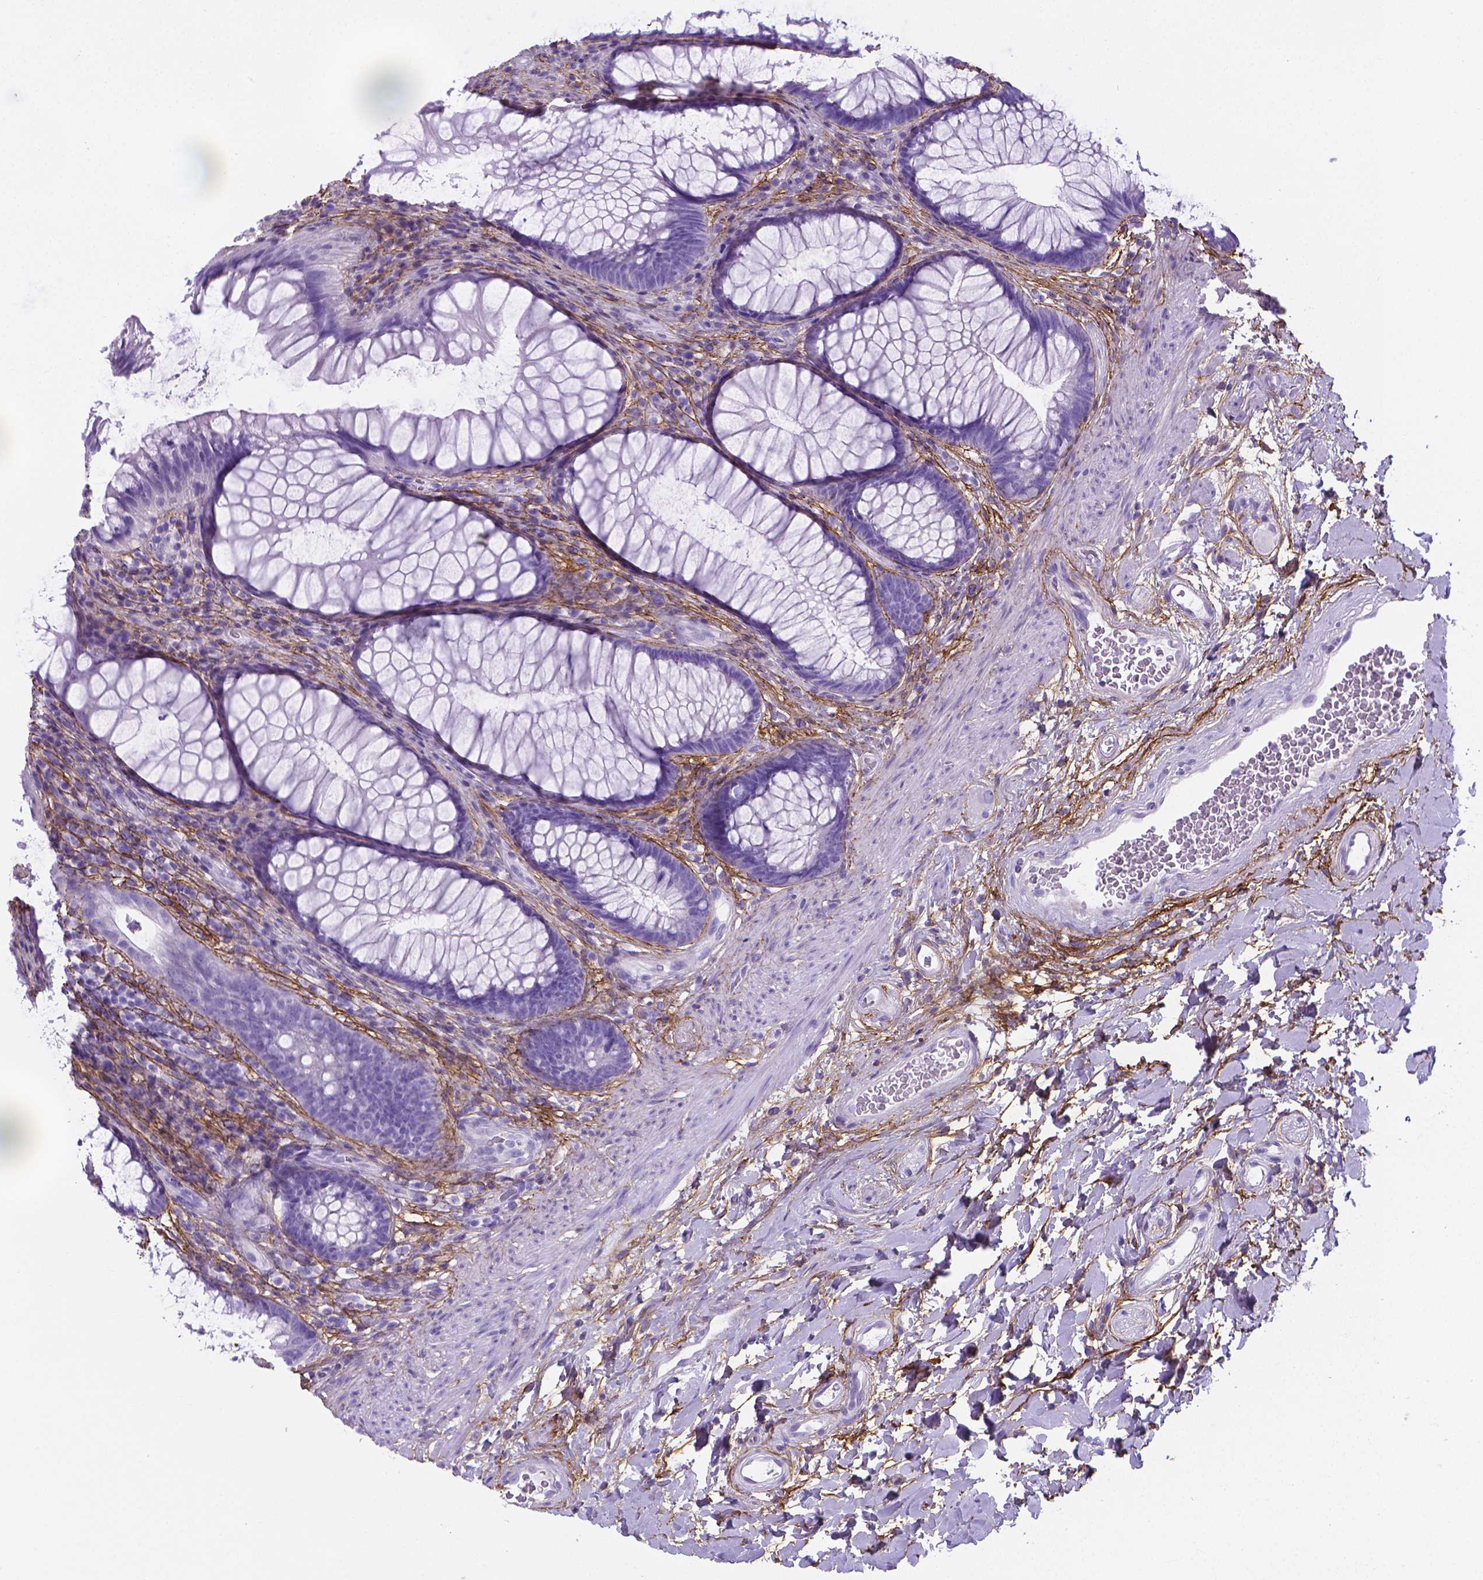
{"staining": {"intensity": "negative", "quantity": "none", "location": "none"}, "tissue": "rectum", "cell_type": "Glandular cells", "image_type": "normal", "snomed": [{"axis": "morphology", "description": "Normal tissue, NOS"}, {"axis": "topography", "description": "Smooth muscle"}, {"axis": "topography", "description": "Rectum"}], "caption": "There is no significant positivity in glandular cells of rectum. (Stains: DAB (3,3'-diaminobenzidine) IHC with hematoxylin counter stain, Microscopy: brightfield microscopy at high magnification).", "gene": "MFAP2", "patient": {"sex": "male", "age": 53}}